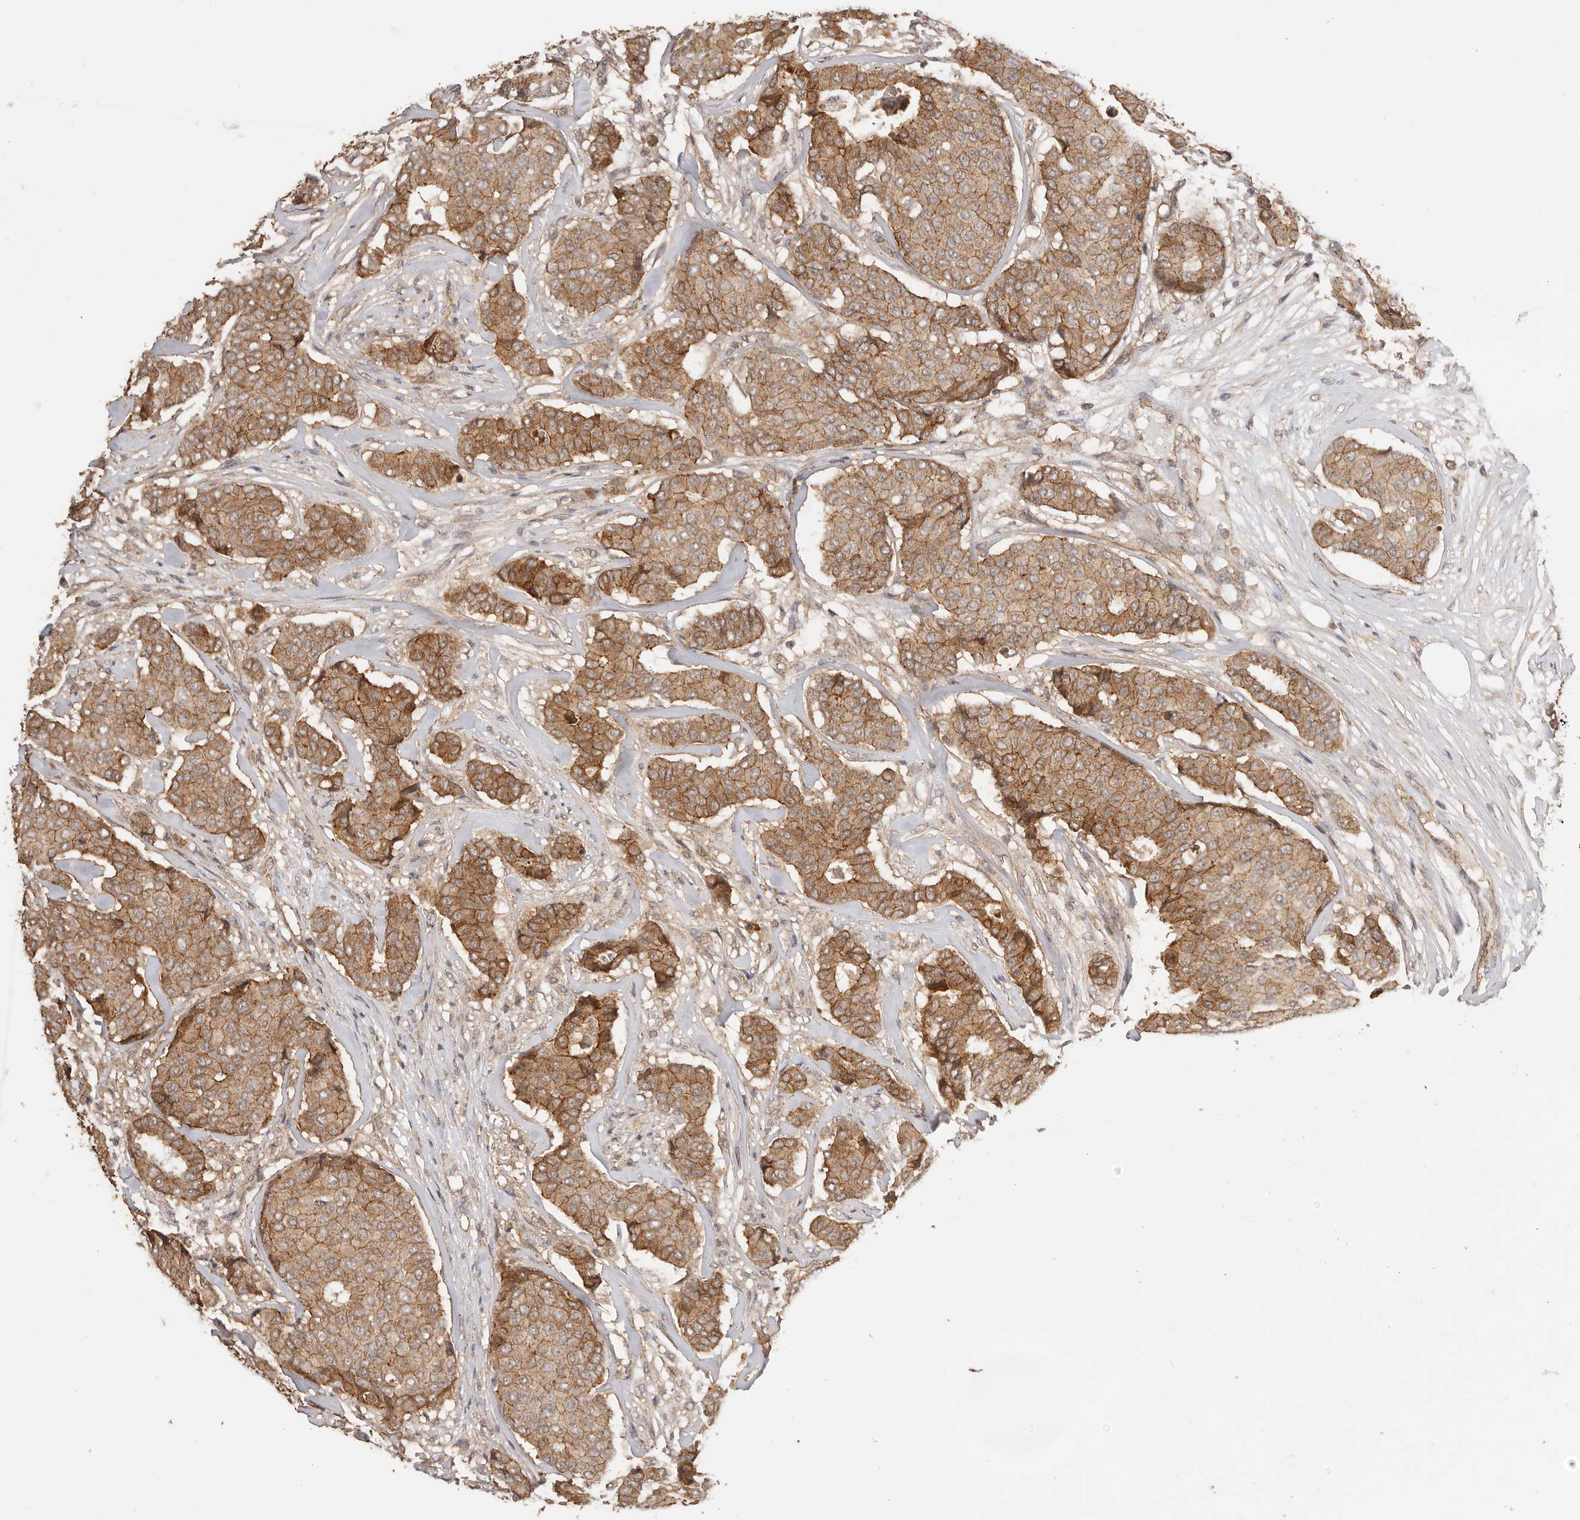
{"staining": {"intensity": "moderate", "quantity": ">75%", "location": "cytoplasmic/membranous"}, "tissue": "breast cancer", "cell_type": "Tumor cells", "image_type": "cancer", "snomed": [{"axis": "morphology", "description": "Duct carcinoma"}, {"axis": "topography", "description": "Breast"}], "caption": "Breast intraductal carcinoma stained with a brown dye displays moderate cytoplasmic/membranous positive staining in about >75% of tumor cells.", "gene": "AFDN", "patient": {"sex": "female", "age": 75}}